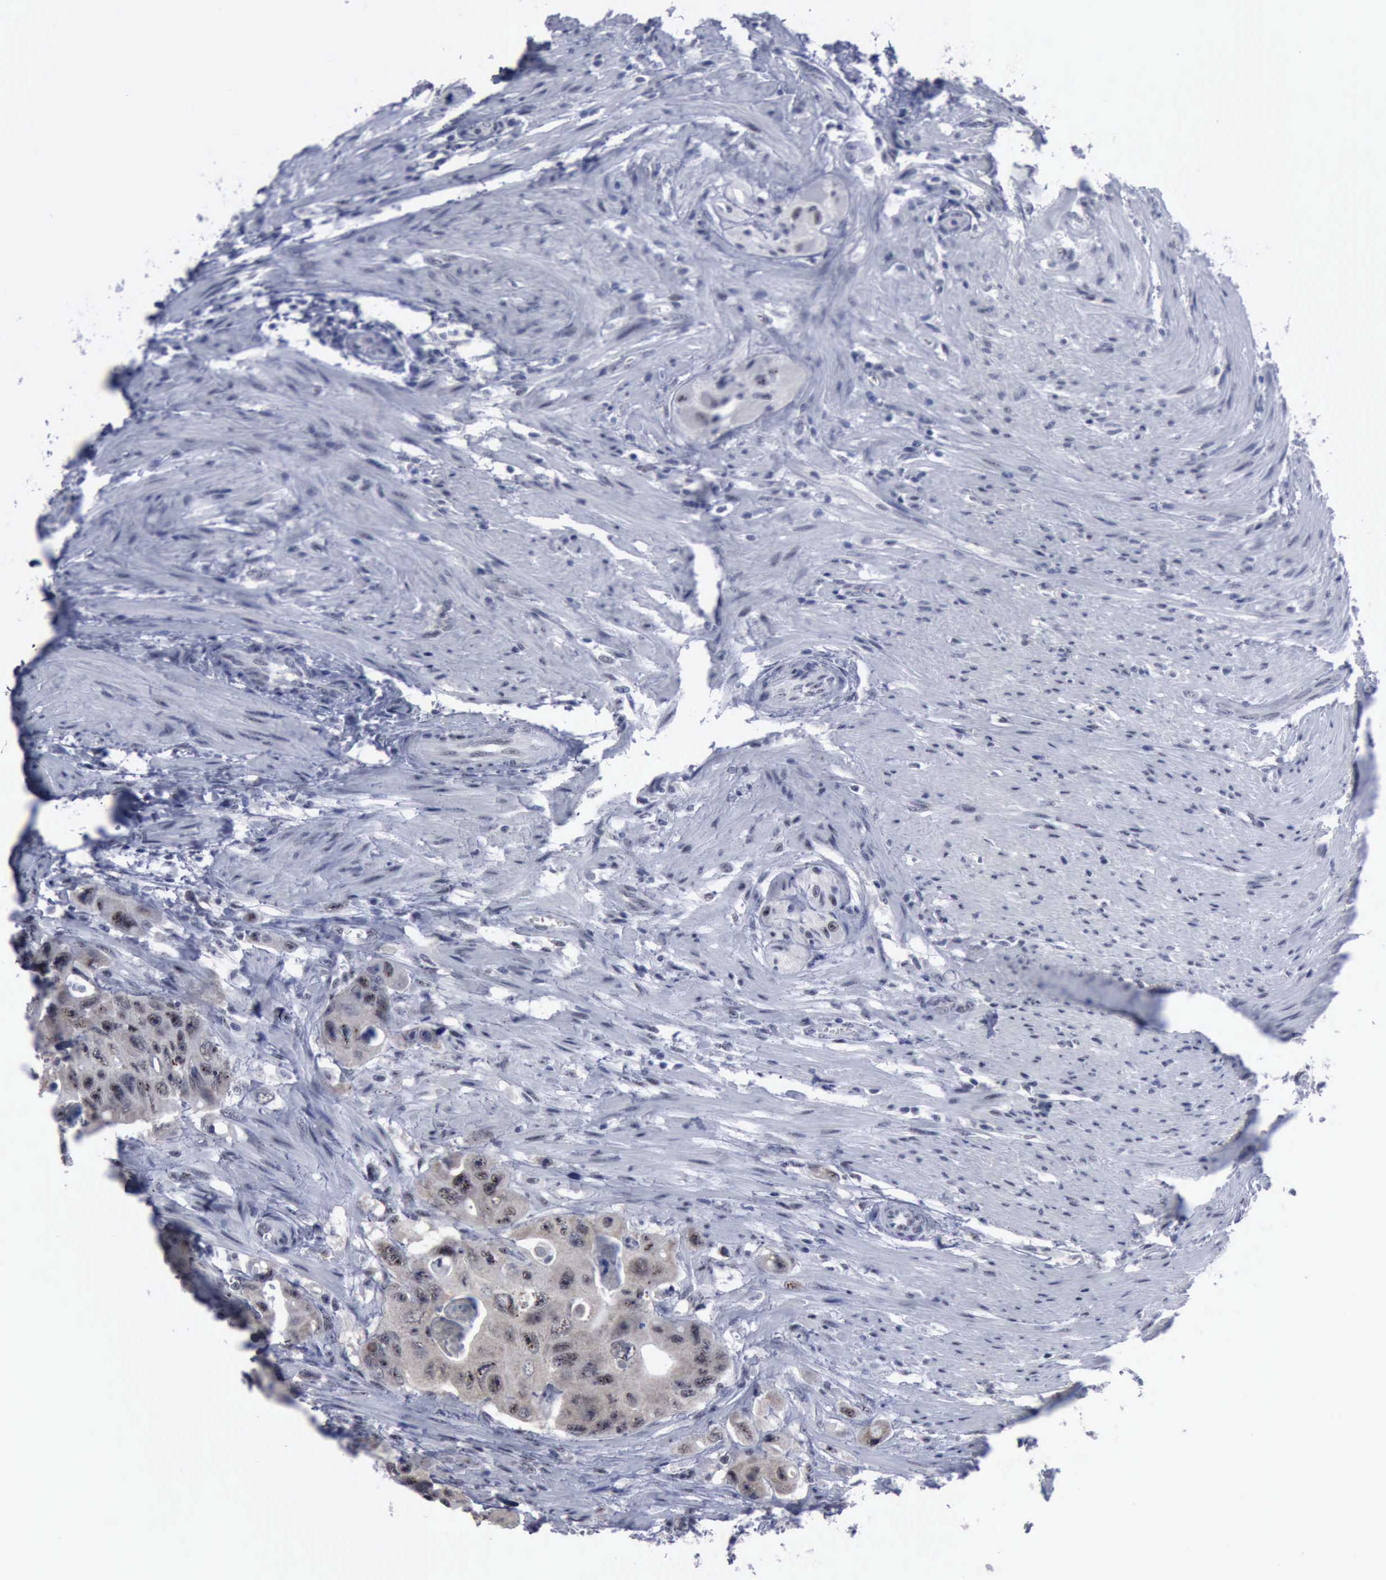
{"staining": {"intensity": "weak", "quantity": ">75%", "location": "cytoplasmic/membranous,nuclear"}, "tissue": "colorectal cancer", "cell_type": "Tumor cells", "image_type": "cancer", "snomed": [{"axis": "morphology", "description": "Adenocarcinoma, NOS"}, {"axis": "topography", "description": "Colon"}], "caption": "A brown stain shows weak cytoplasmic/membranous and nuclear expression of a protein in colorectal adenocarcinoma tumor cells.", "gene": "BRD1", "patient": {"sex": "female", "age": 46}}